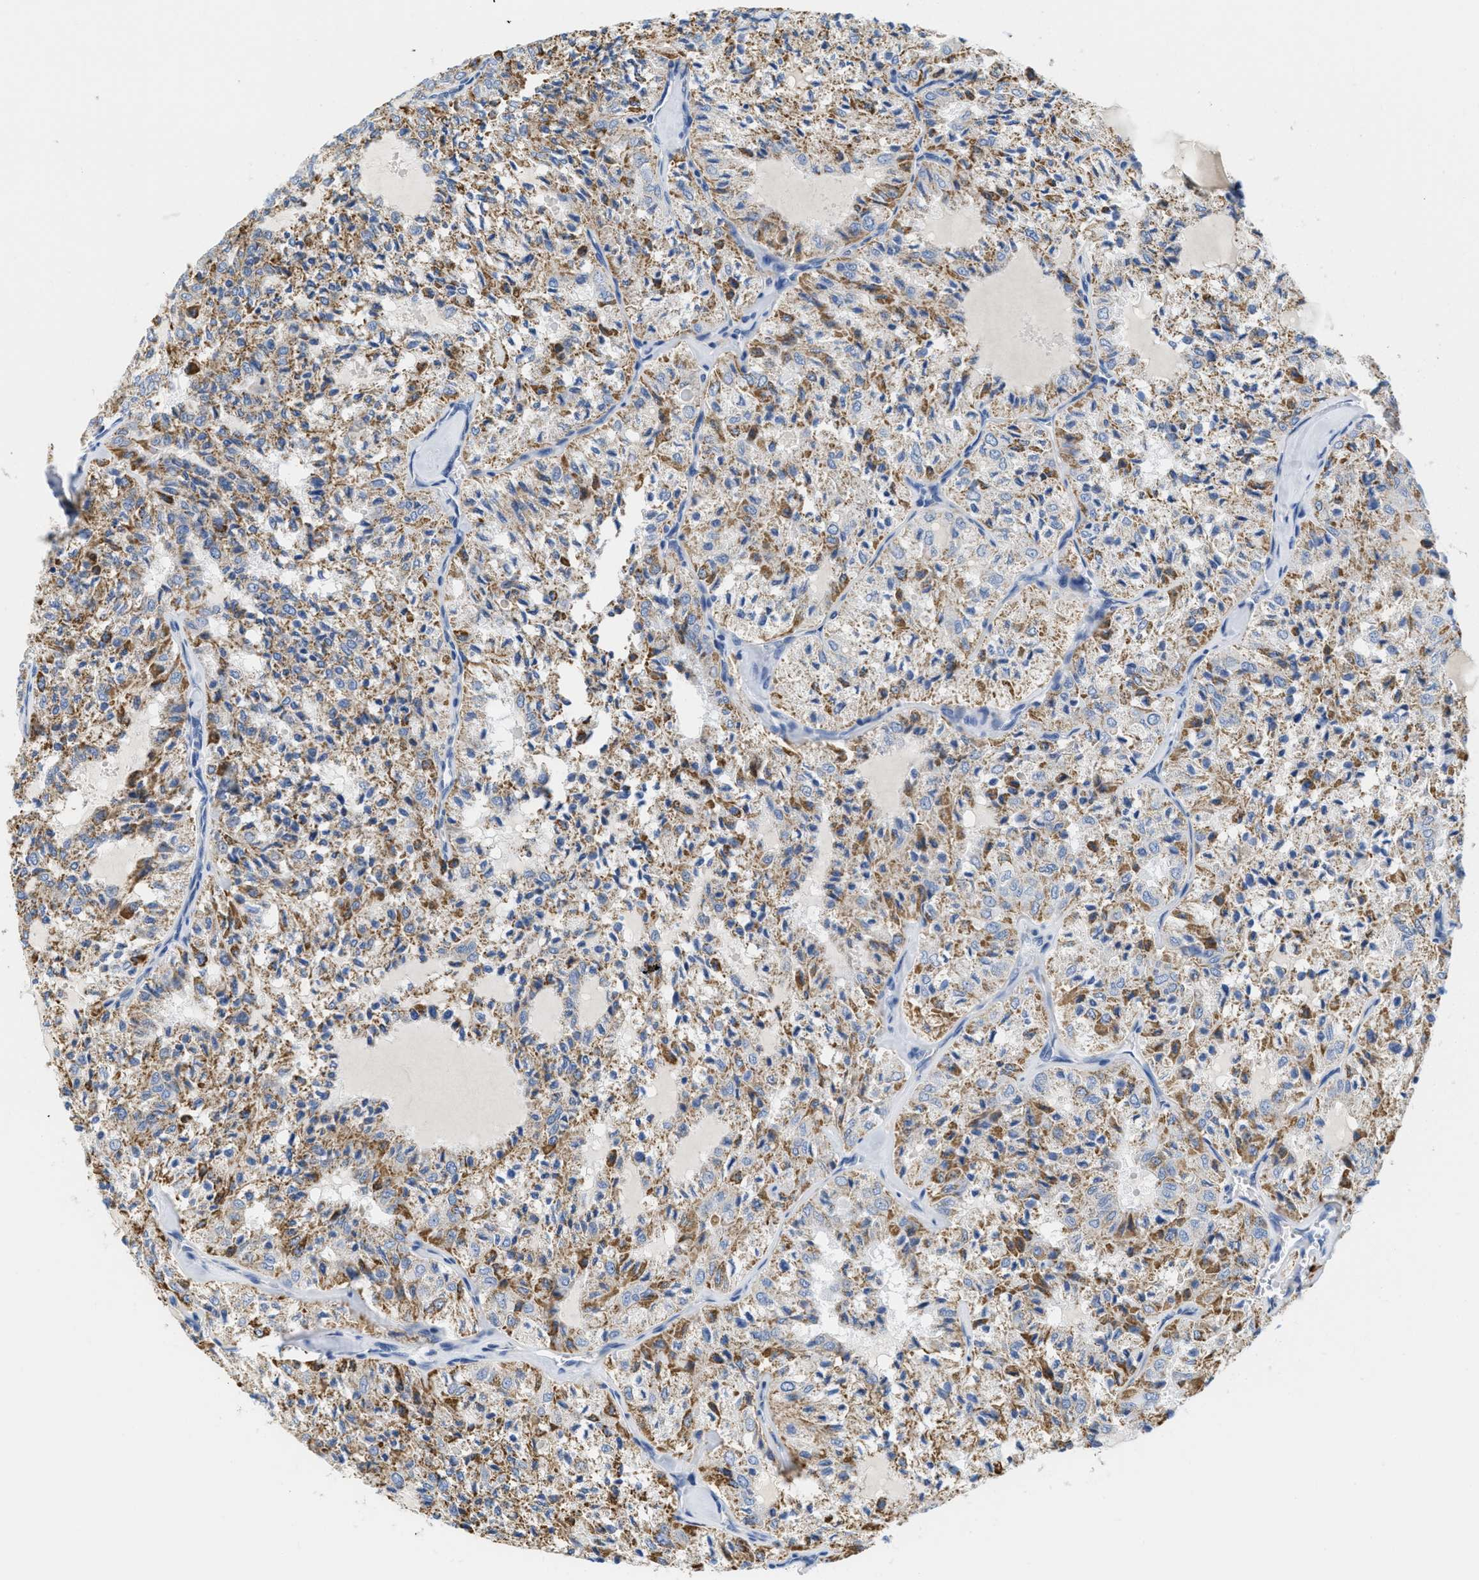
{"staining": {"intensity": "moderate", "quantity": ">75%", "location": "cytoplasmic/membranous"}, "tissue": "thyroid cancer", "cell_type": "Tumor cells", "image_type": "cancer", "snomed": [{"axis": "morphology", "description": "Follicular adenoma carcinoma, NOS"}, {"axis": "topography", "description": "Thyroid gland"}], "caption": "This is a micrograph of immunohistochemistry staining of thyroid cancer (follicular adenoma carcinoma), which shows moderate staining in the cytoplasmic/membranous of tumor cells.", "gene": "KCNJ5", "patient": {"sex": "male", "age": 75}}